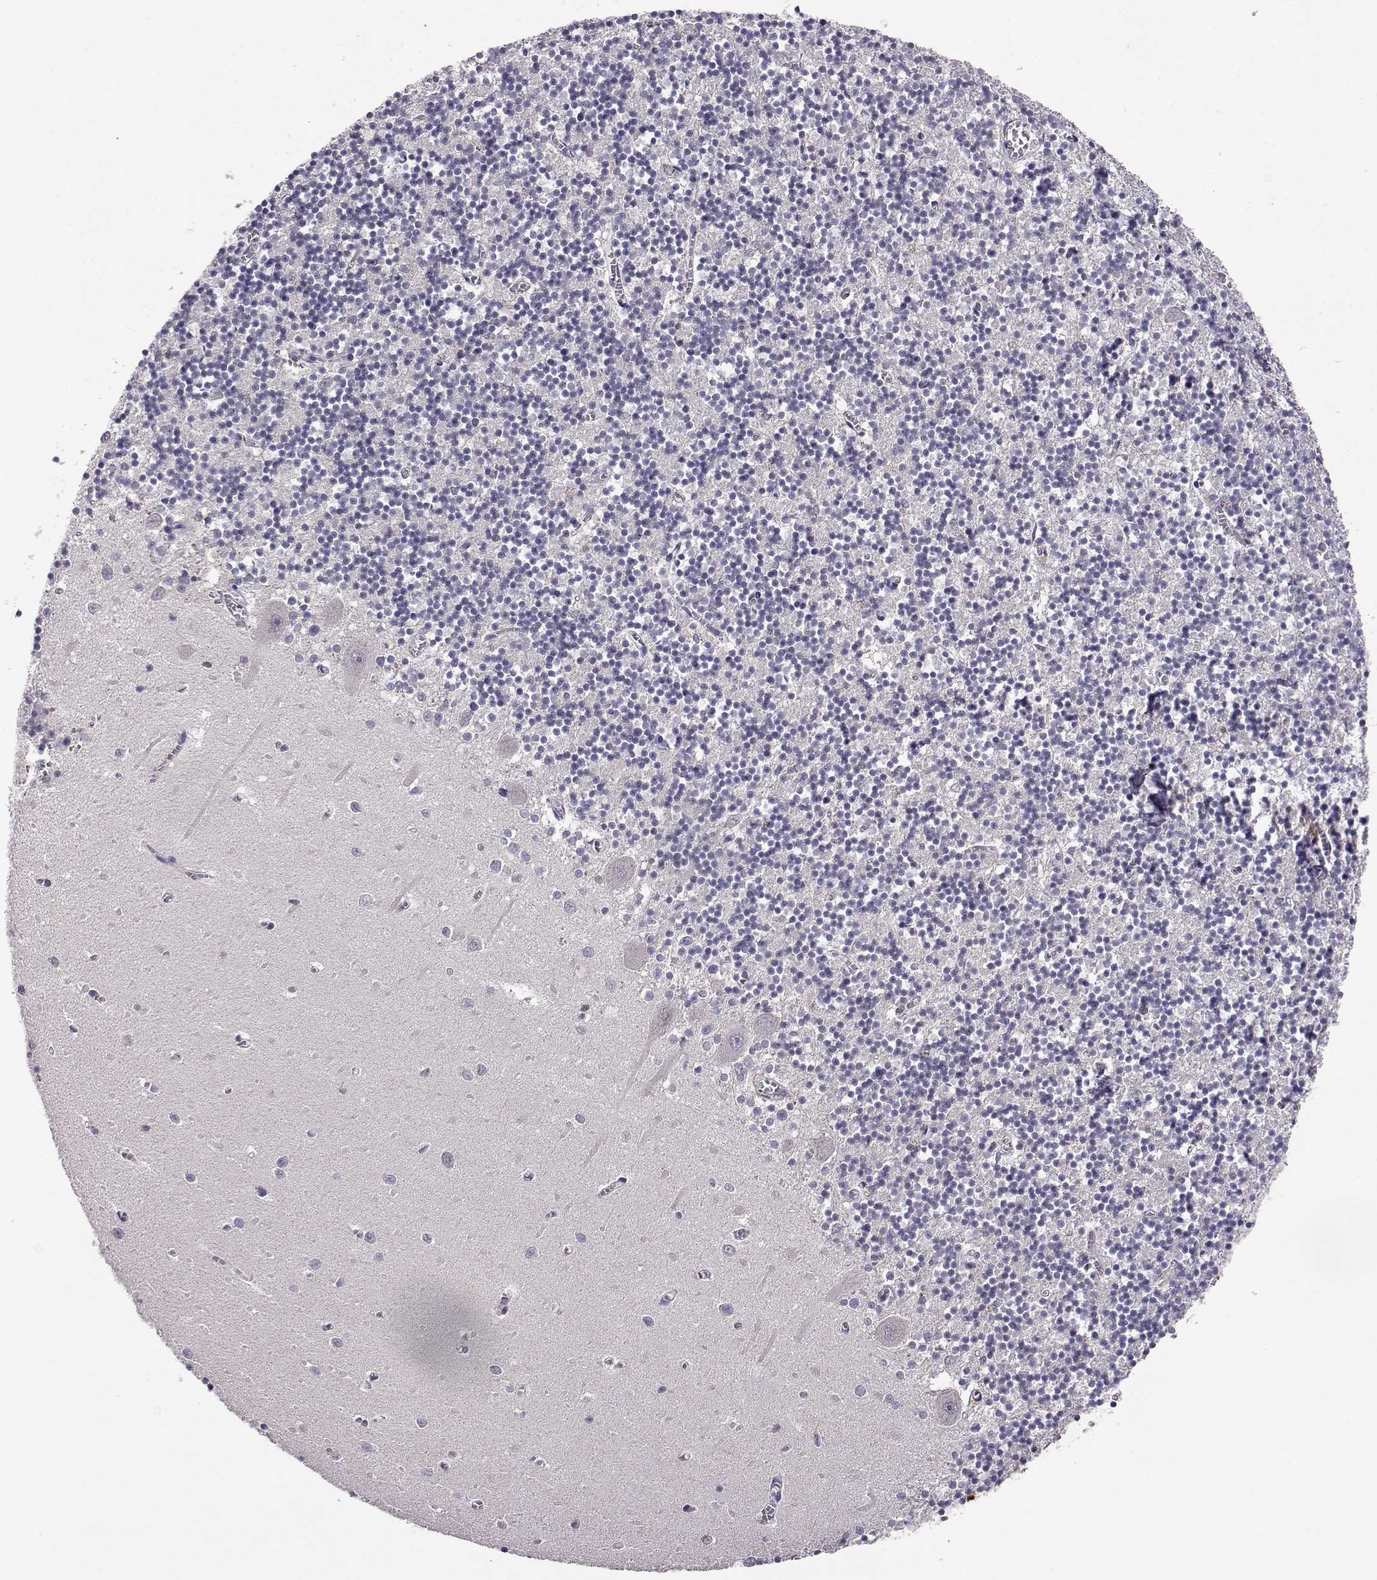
{"staining": {"intensity": "negative", "quantity": "none", "location": "none"}, "tissue": "cerebellum", "cell_type": "Cells in granular layer", "image_type": "normal", "snomed": [{"axis": "morphology", "description": "Normal tissue, NOS"}, {"axis": "topography", "description": "Cerebellum"}], "caption": "Protein analysis of normal cerebellum demonstrates no significant positivity in cells in granular layer.", "gene": "AKR1B1", "patient": {"sex": "female", "age": 64}}